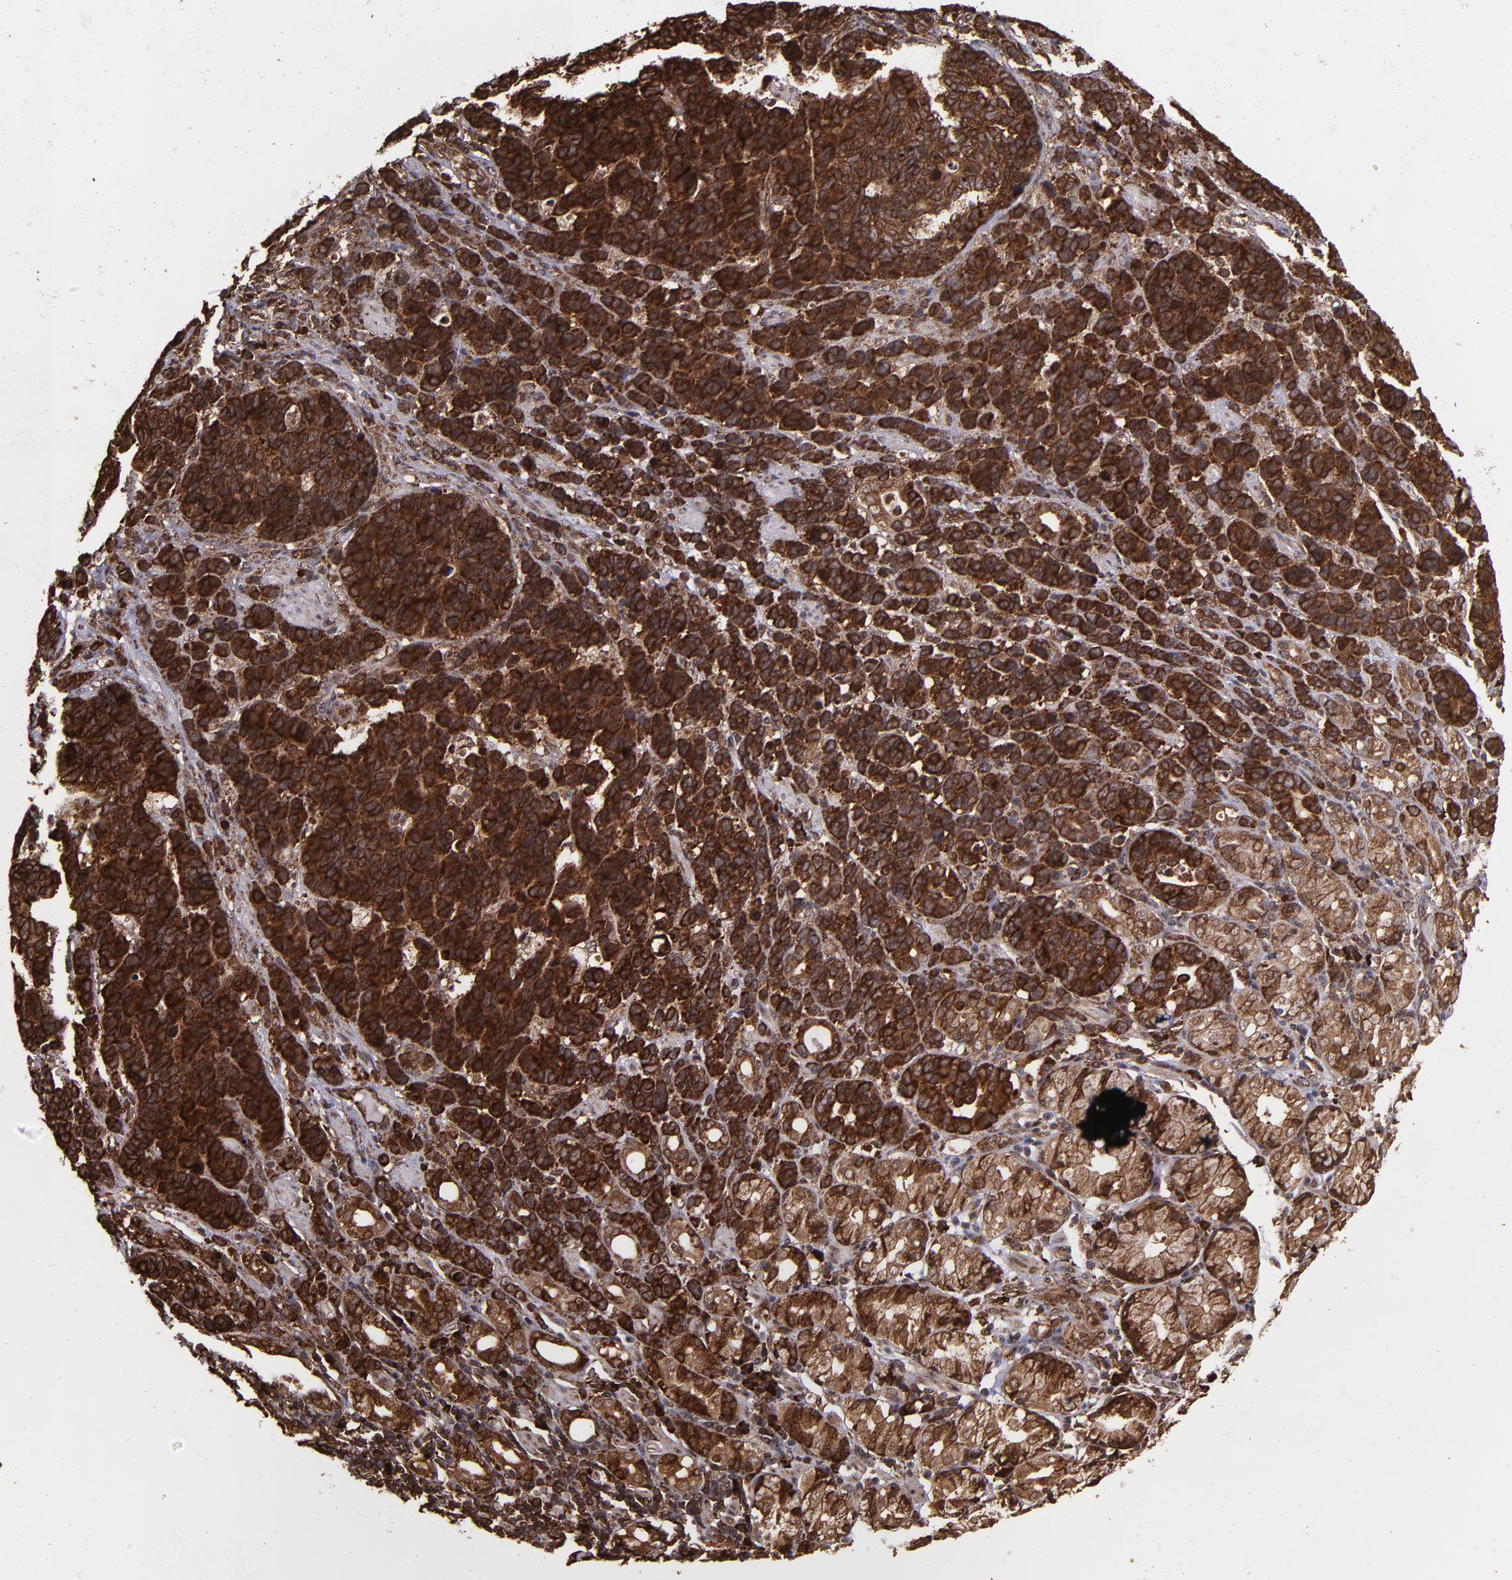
{"staining": {"intensity": "strong", "quantity": ">75%", "location": "cytoplasmic/membranous,nuclear"}, "tissue": "stomach cancer", "cell_type": "Tumor cells", "image_type": "cancer", "snomed": [{"axis": "morphology", "description": "Adenocarcinoma, NOS"}, {"axis": "topography", "description": "Stomach, upper"}], "caption": "Stomach cancer (adenocarcinoma) tissue exhibits strong cytoplasmic/membranous and nuclear staining in about >75% of tumor cells (Stains: DAB in brown, nuclei in blue, Microscopy: brightfield microscopy at high magnification).", "gene": "EIF4ENIF1", "patient": {"sex": "male", "age": 71}}